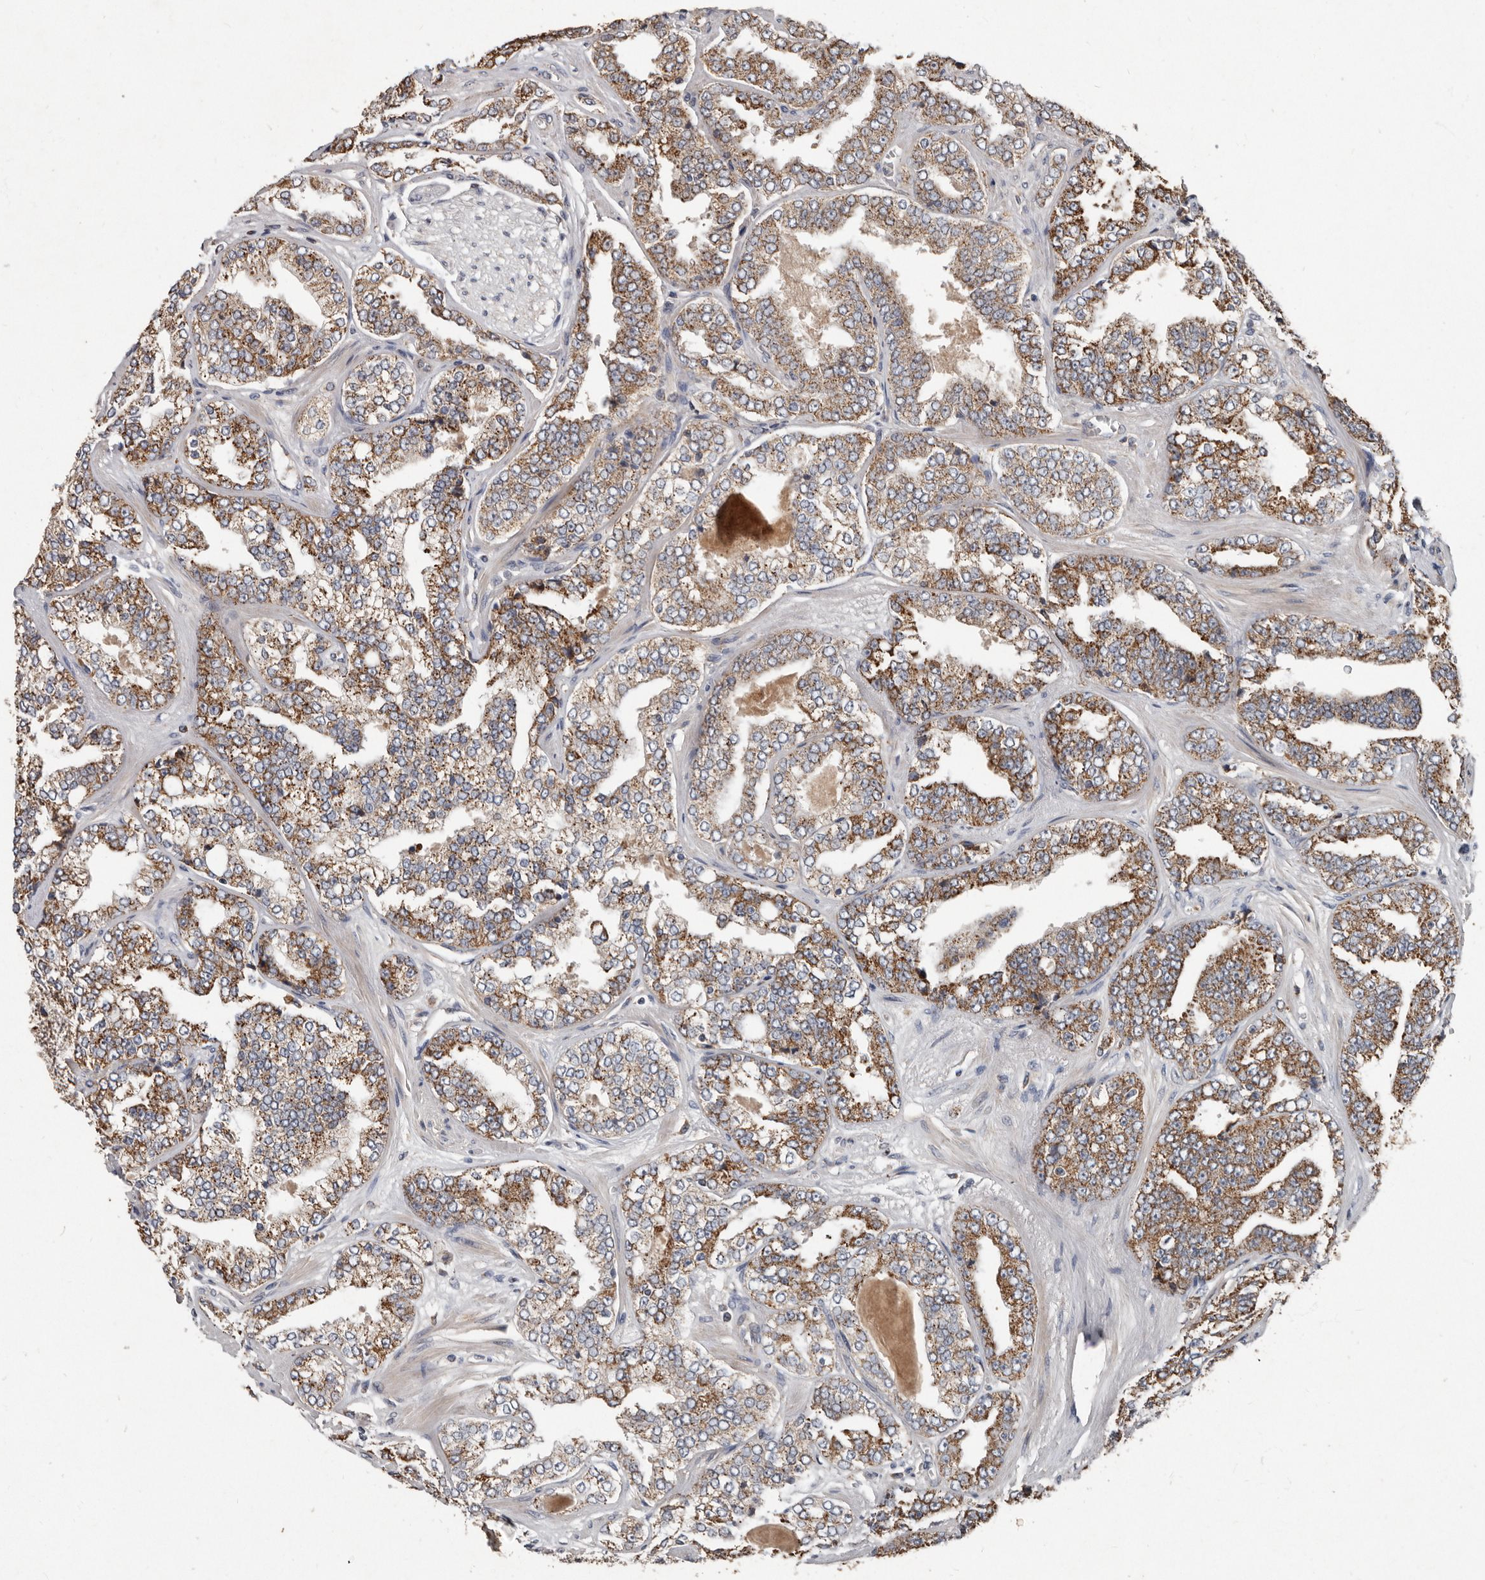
{"staining": {"intensity": "moderate", "quantity": ">75%", "location": "cytoplasmic/membranous"}, "tissue": "prostate cancer", "cell_type": "Tumor cells", "image_type": "cancer", "snomed": [{"axis": "morphology", "description": "Adenocarcinoma, High grade"}, {"axis": "topography", "description": "Prostate"}], "caption": "Tumor cells reveal medium levels of moderate cytoplasmic/membranous staining in about >75% of cells in human prostate high-grade adenocarcinoma.", "gene": "KIF26B", "patient": {"sex": "male", "age": 71}}